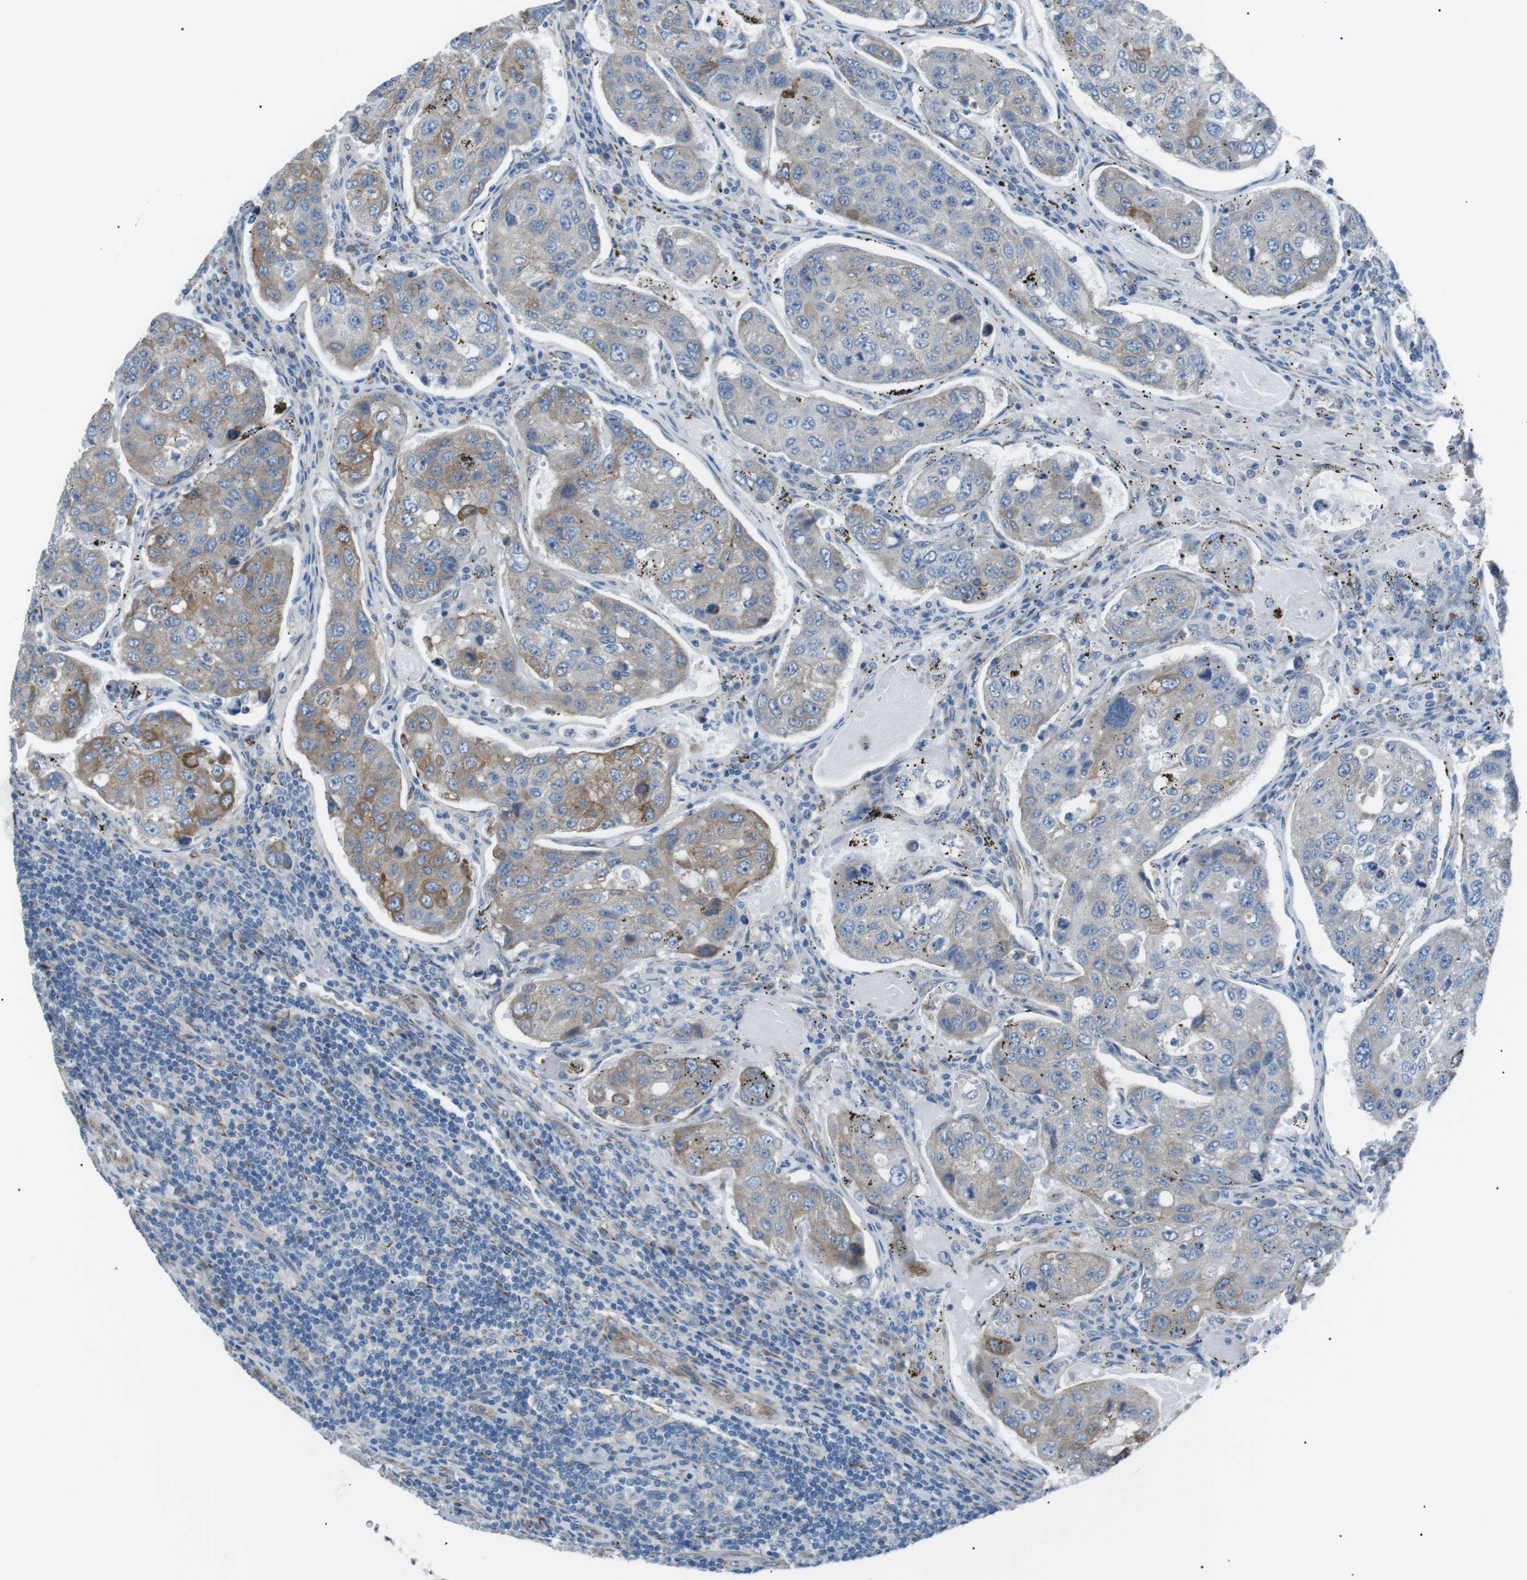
{"staining": {"intensity": "weak", "quantity": "25%-75%", "location": "cytoplasmic/membranous"}, "tissue": "urothelial cancer", "cell_type": "Tumor cells", "image_type": "cancer", "snomed": [{"axis": "morphology", "description": "Urothelial carcinoma, High grade"}, {"axis": "topography", "description": "Lymph node"}, {"axis": "topography", "description": "Urinary bladder"}], "caption": "Immunohistochemical staining of urothelial carcinoma (high-grade) displays low levels of weak cytoplasmic/membranous positivity in approximately 25%-75% of tumor cells.", "gene": "MTARC2", "patient": {"sex": "male", "age": 51}}